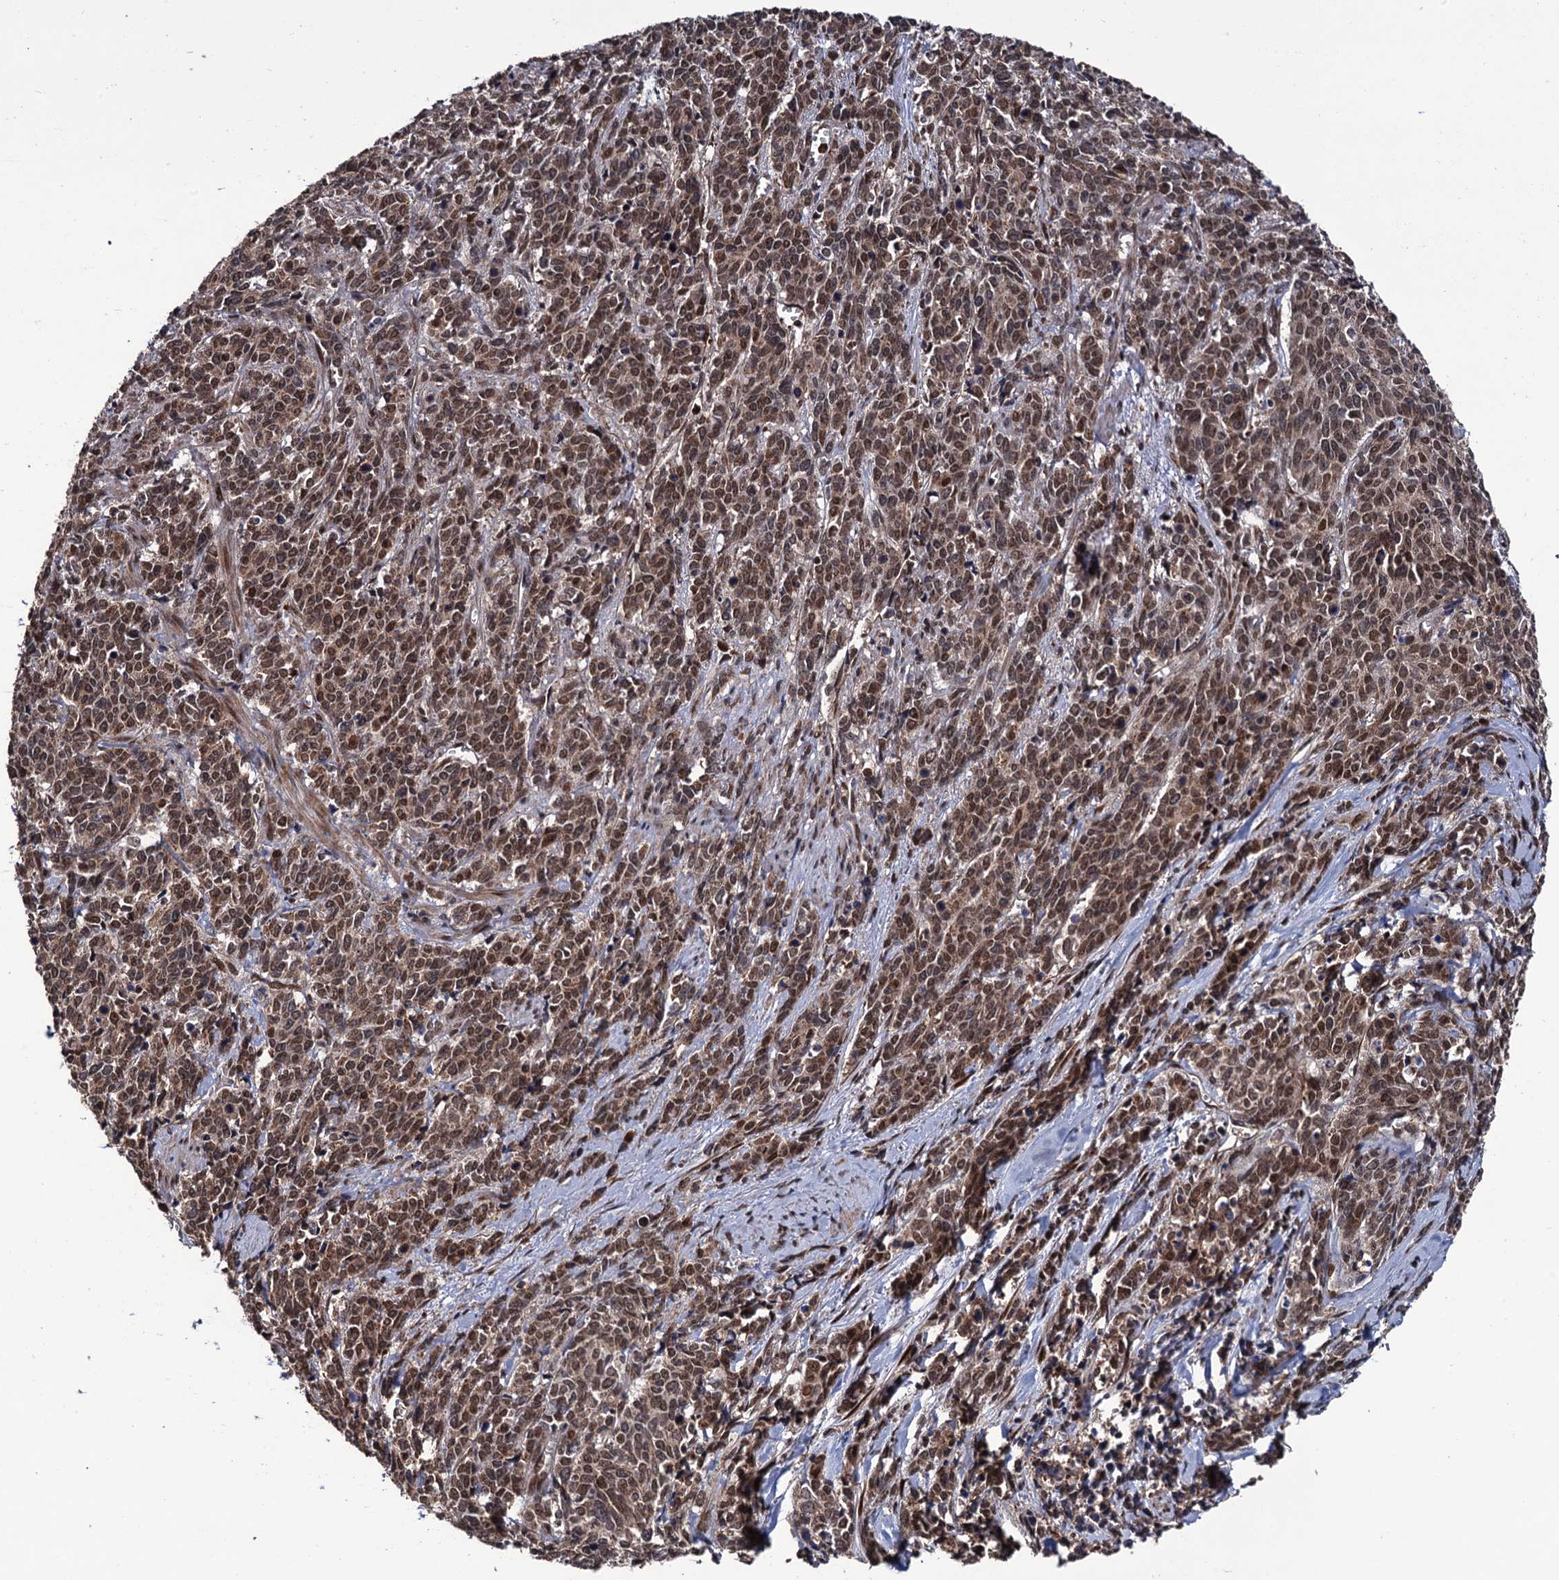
{"staining": {"intensity": "moderate", "quantity": ">75%", "location": "nuclear"}, "tissue": "cervical cancer", "cell_type": "Tumor cells", "image_type": "cancer", "snomed": [{"axis": "morphology", "description": "Squamous cell carcinoma, NOS"}, {"axis": "topography", "description": "Cervix"}], "caption": "Immunohistochemical staining of human cervical squamous cell carcinoma demonstrates medium levels of moderate nuclear protein staining in approximately >75% of tumor cells.", "gene": "LRRC63", "patient": {"sex": "female", "age": 60}}